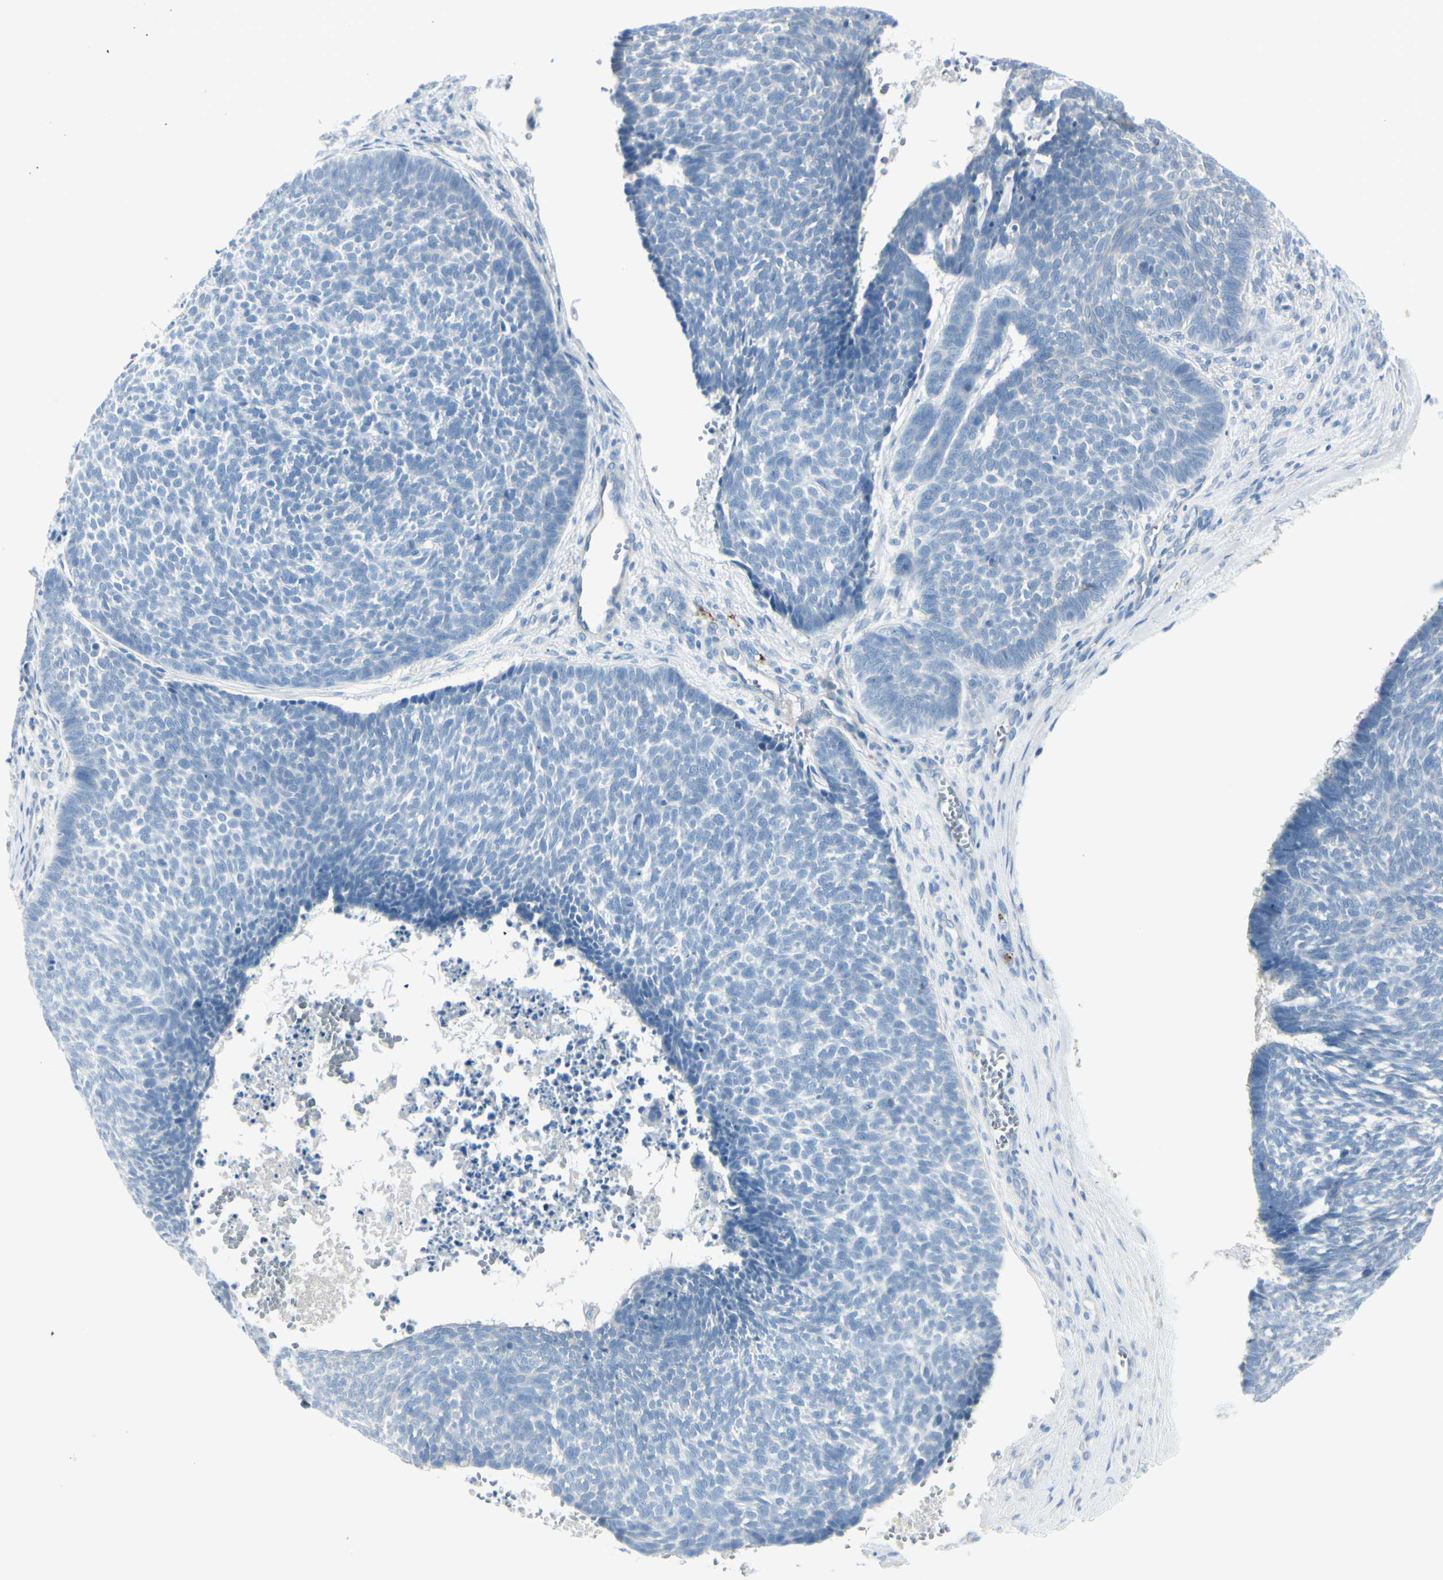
{"staining": {"intensity": "negative", "quantity": "none", "location": "none"}, "tissue": "skin cancer", "cell_type": "Tumor cells", "image_type": "cancer", "snomed": [{"axis": "morphology", "description": "Basal cell carcinoma"}, {"axis": "topography", "description": "Skin"}], "caption": "Immunohistochemical staining of skin cancer demonstrates no significant positivity in tumor cells.", "gene": "CDHR5", "patient": {"sex": "male", "age": 84}}